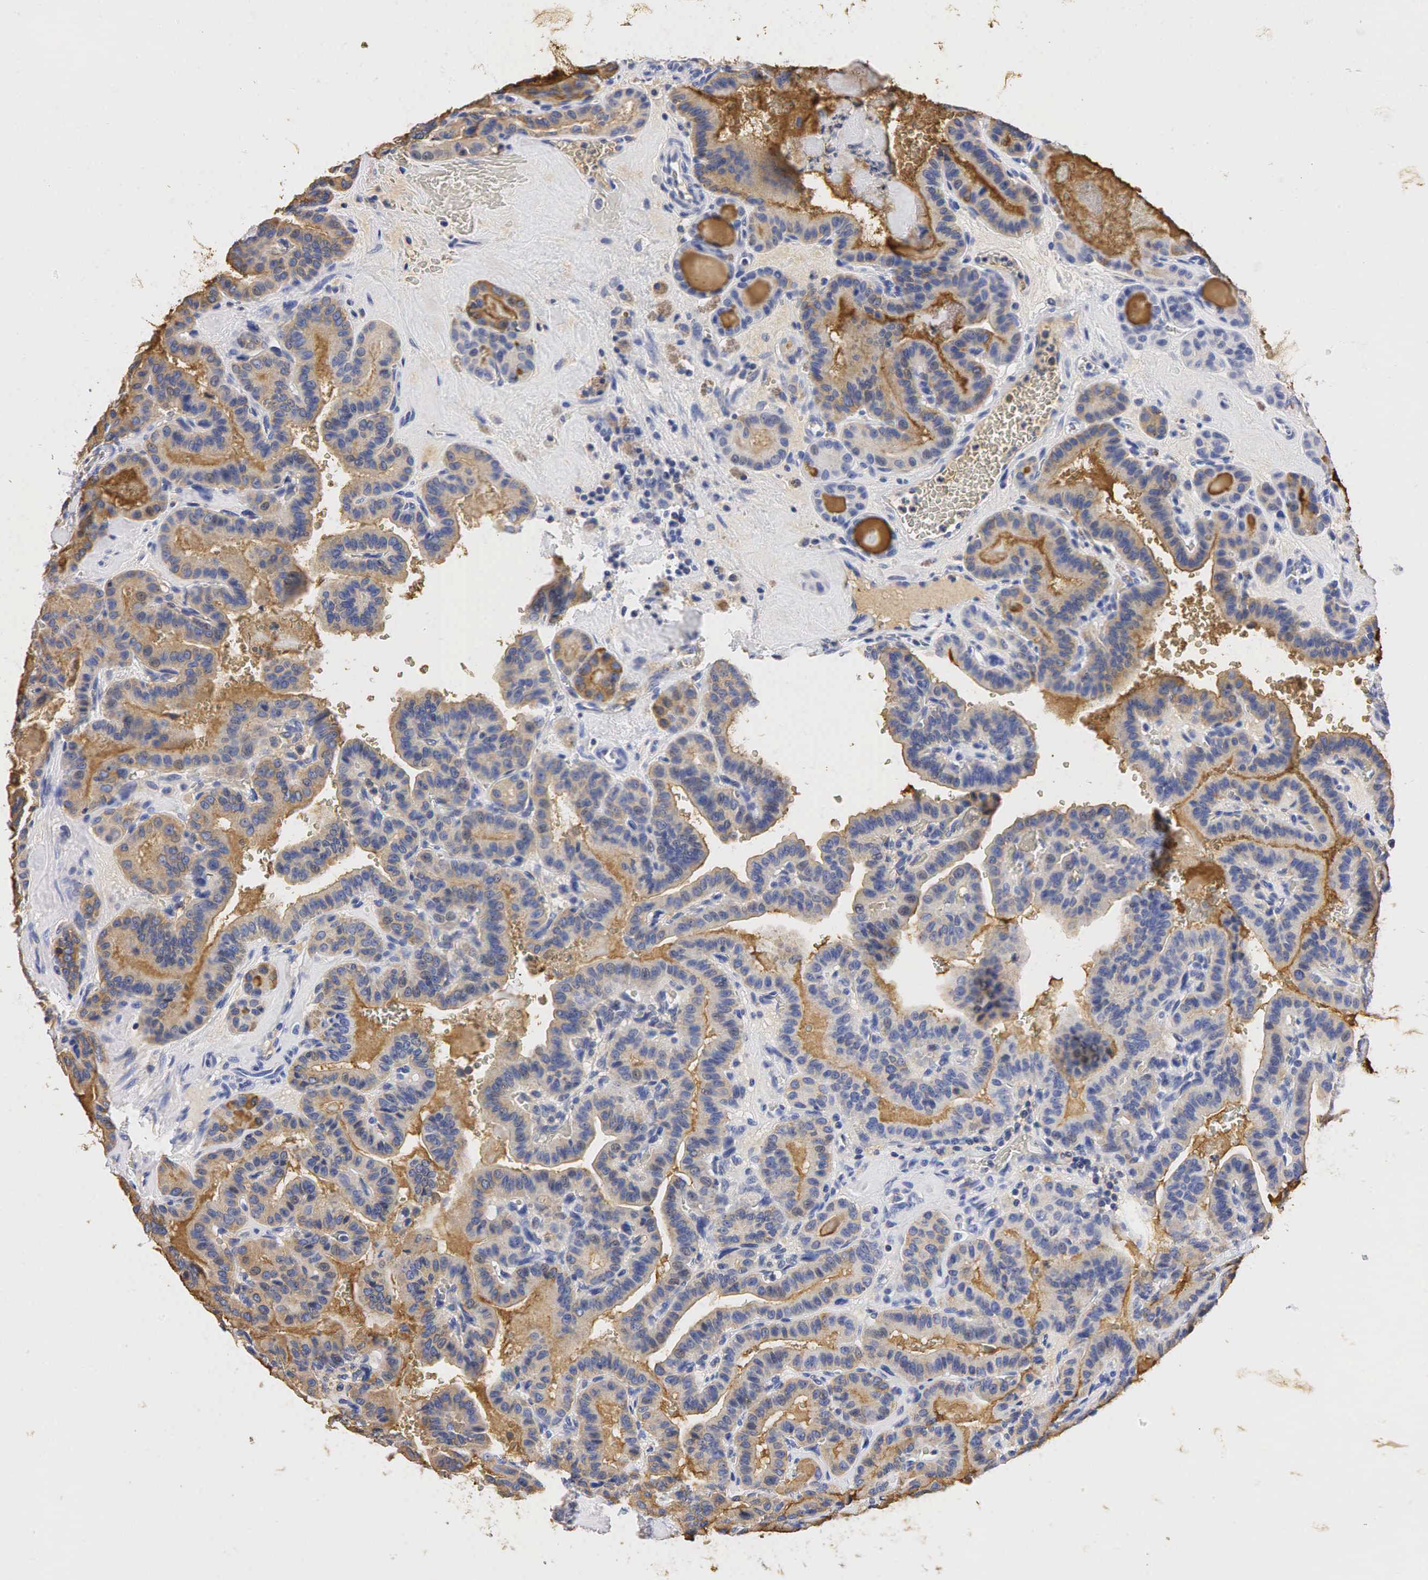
{"staining": {"intensity": "moderate", "quantity": ">75%", "location": "cytoplasmic/membranous"}, "tissue": "thyroid cancer", "cell_type": "Tumor cells", "image_type": "cancer", "snomed": [{"axis": "morphology", "description": "Papillary adenocarcinoma, NOS"}, {"axis": "topography", "description": "Thyroid gland"}], "caption": "Thyroid cancer (papillary adenocarcinoma) tissue displays moderate cytoplasmic/membranous positivity in about >75% of tumor cells, visualized by immunohistochemistry. The staining was performed using DAB (3,3'-diaminobenzidine), with brown indicating positive protein expression. Nuclei are stained blue with hematoxylin.", "gene": "SST", "patient": {"sex": "male", "age": 87}}